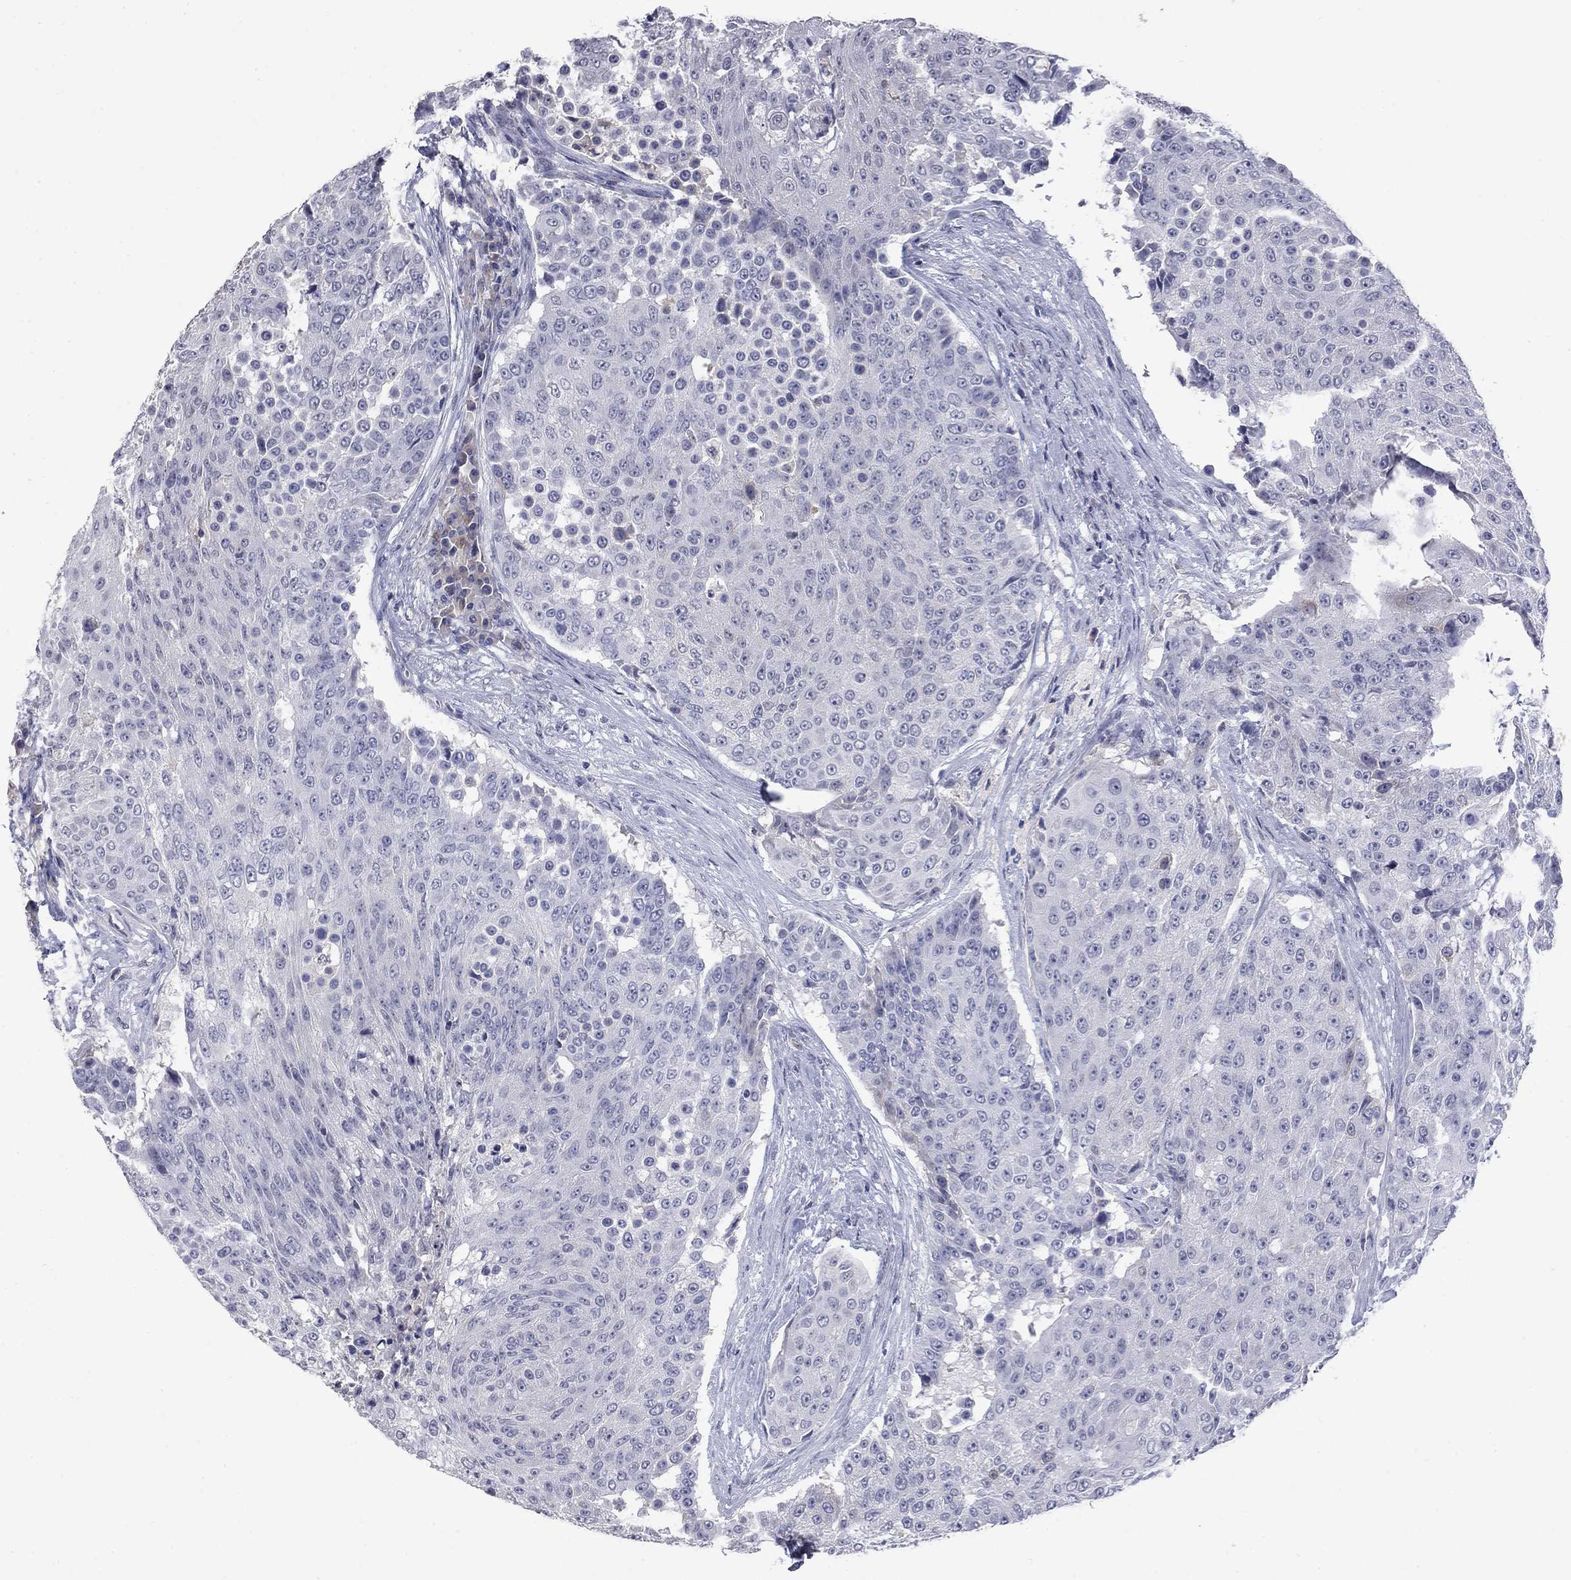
{"staining": {"intensity": "negative", "quantity": "none", "location": "none"}, "tissue": "urothelial cancer", "cell_type": "Tumor cells", "image_type": "cancer", "snomed": [{"axis": "morphology", "description": "Urothelial carcinoma, High grade"}, {"axis": "topography", "description": "Urinary bladder"}], "caption": "Tumor cells are negative for protein expression in human high-grade urothelial carcinoma.", "gene": "SLC51A", "patient": {"sex": "female", "age": 63}}